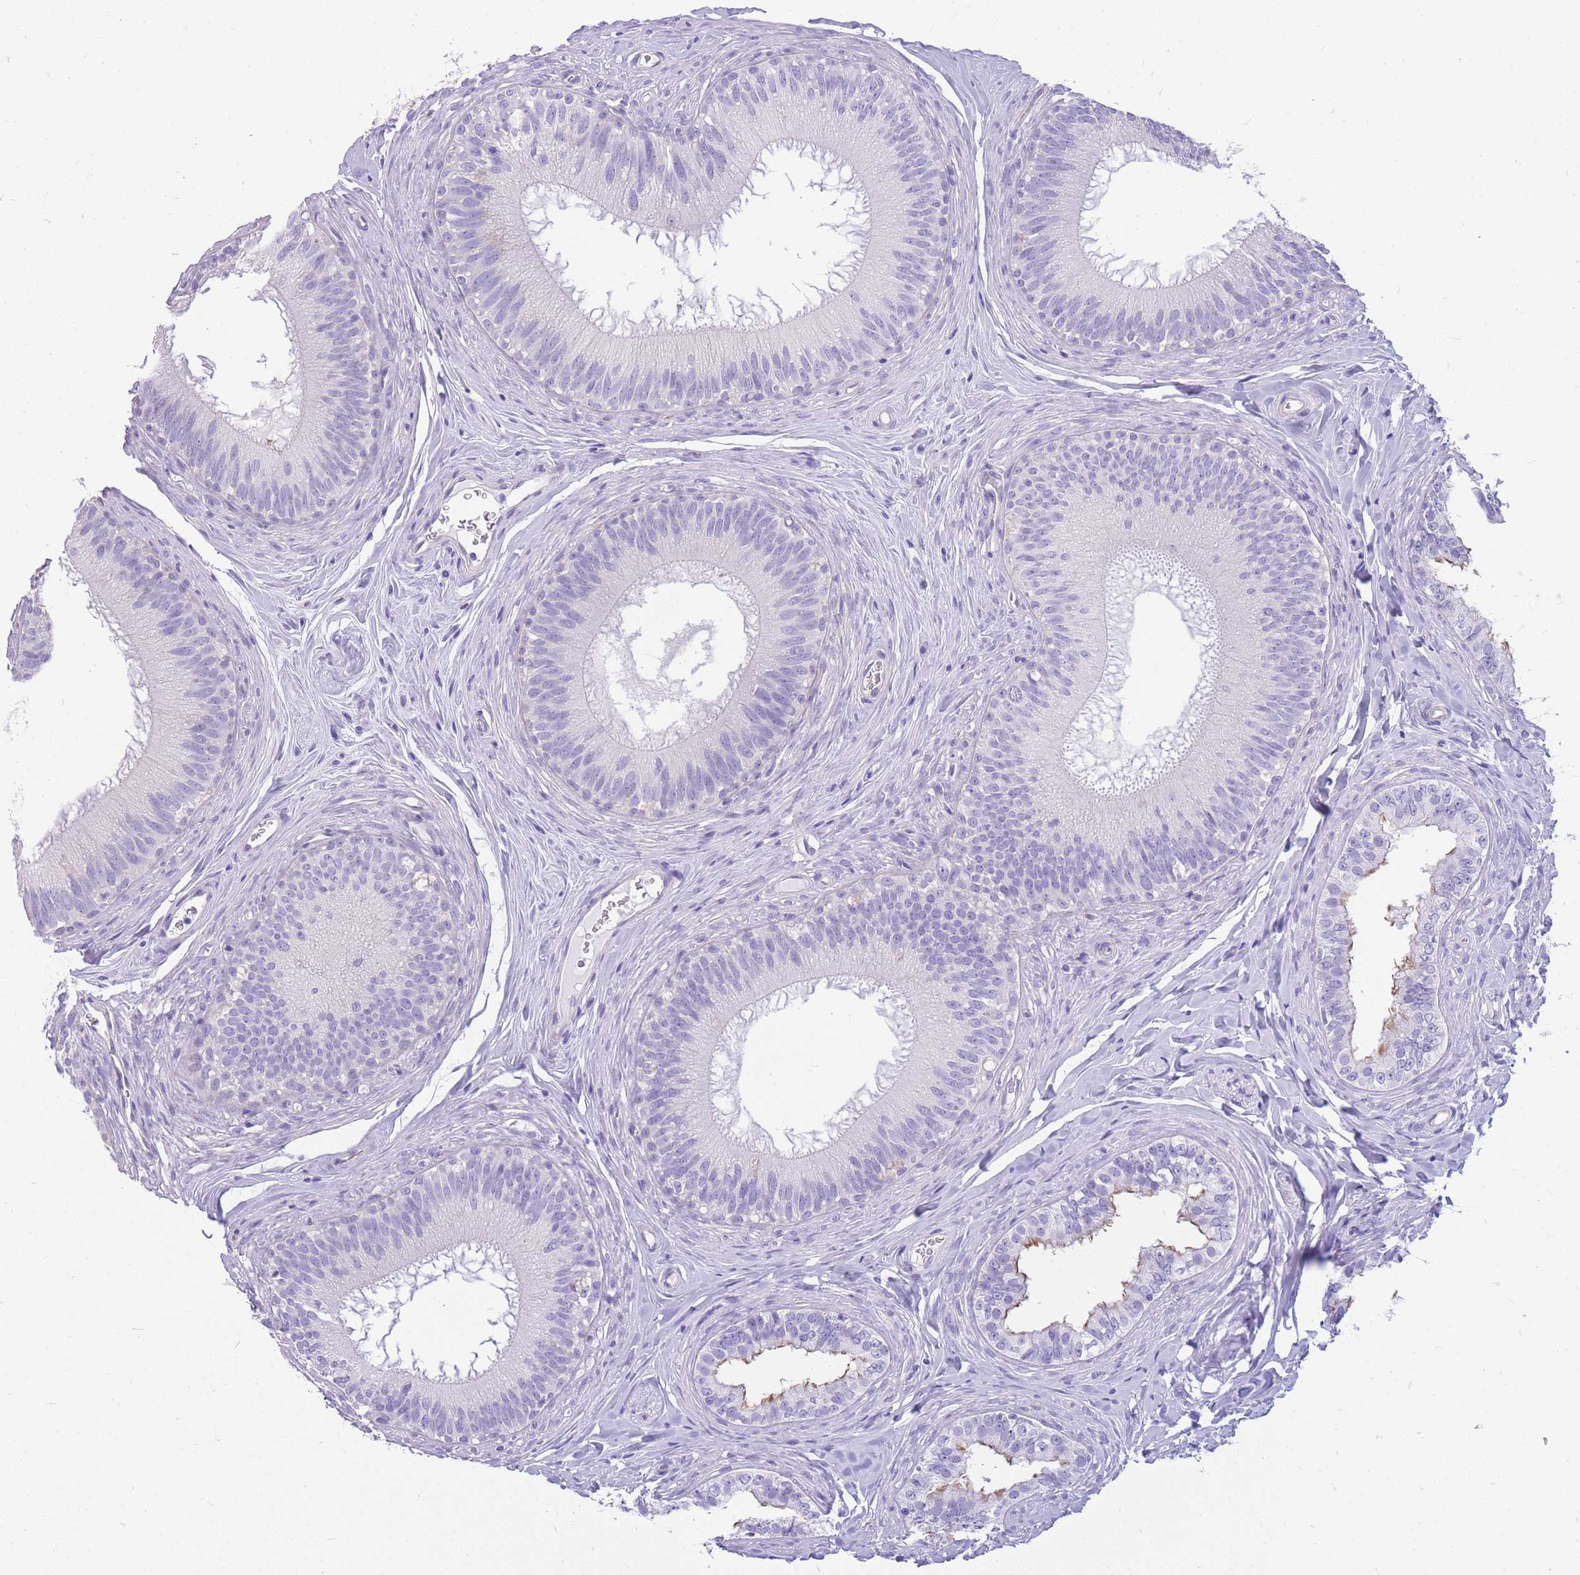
{"staining": {"intensity": "negative", "quantity": "none", "location": "none"}, "tissue": "epididymis", "cell_type": "Glandular cells", "image_type": "normal", "snomed": [{"axis": "morphology", "description": "Normal tissue, NOS"}, {"axis": "topography", "description": "Epididymis"}], "caption": "High power microscopy histopathology image of an immunohistochemistry (IHC) photomicrograph of unremarkable epididymis, revealing no significant staining in glandular cells.", "gene": "ZNF311", "patient": {"sex": "male", "age": 38}}